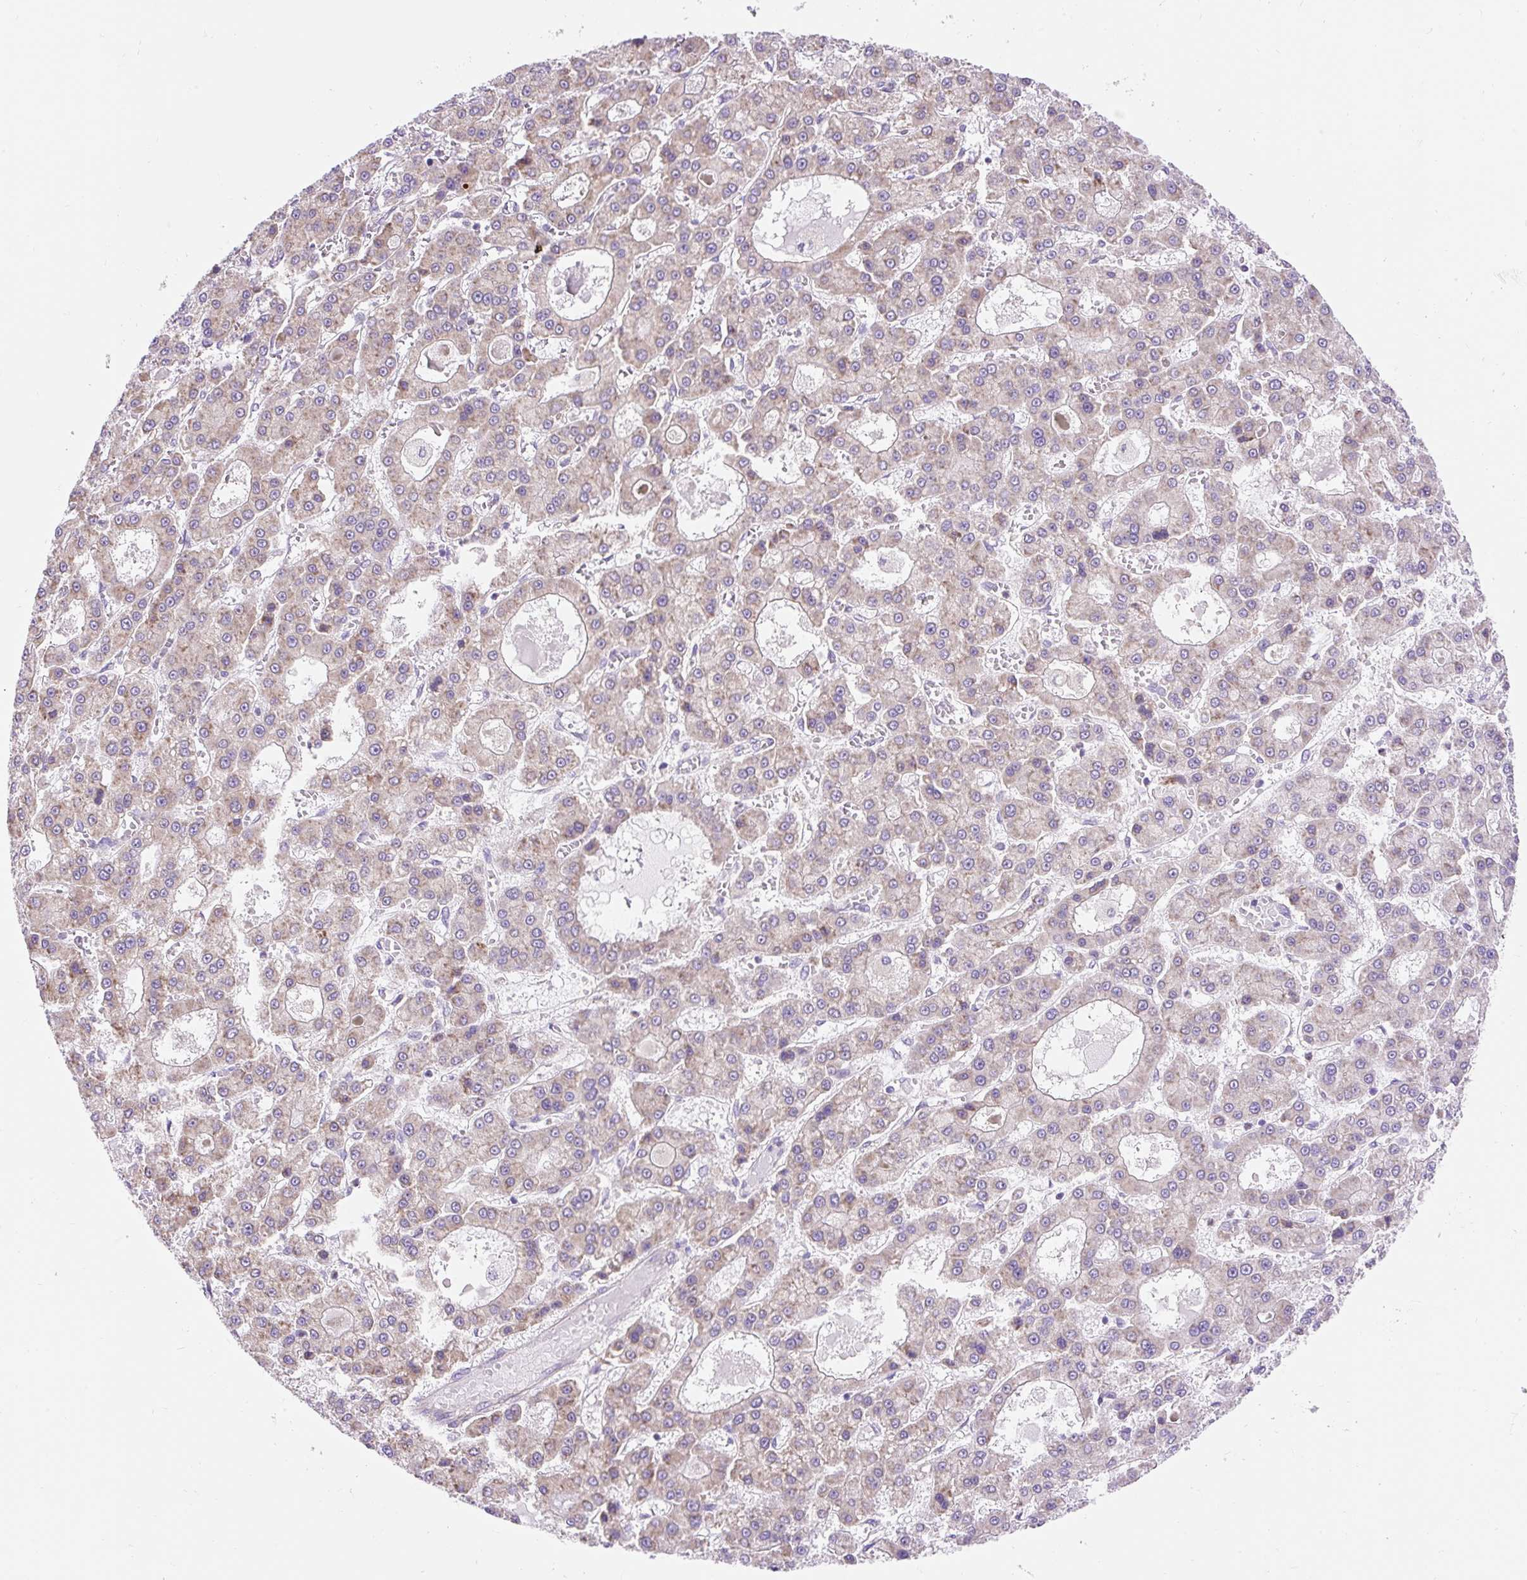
{"staining": {"intensity": "moderate", "quantity": "25%-75%", "location": "cytoplasmic/membranous"}, "tissue": "liver cancer", "cell_type": "Tumor cells", "image_type": "cancer", "snomed": [{"axis": "morphology", "description": "Carcinoma, Hepatocellular, NOS"}, {"axis": "topography", "description": "Liver"}], "caption": "High-magnification brightfield microscopy of hepatocellular carcinoma (liver) stained with DAB (brown) and counterstained with hematoxylin (blue). tumor cells exhibit moderate cytoplasmic/membranous staining is identified in about25%-75% of cells.", "gene": "GPR45", "patient": {"sex": "male", "age": 70}}